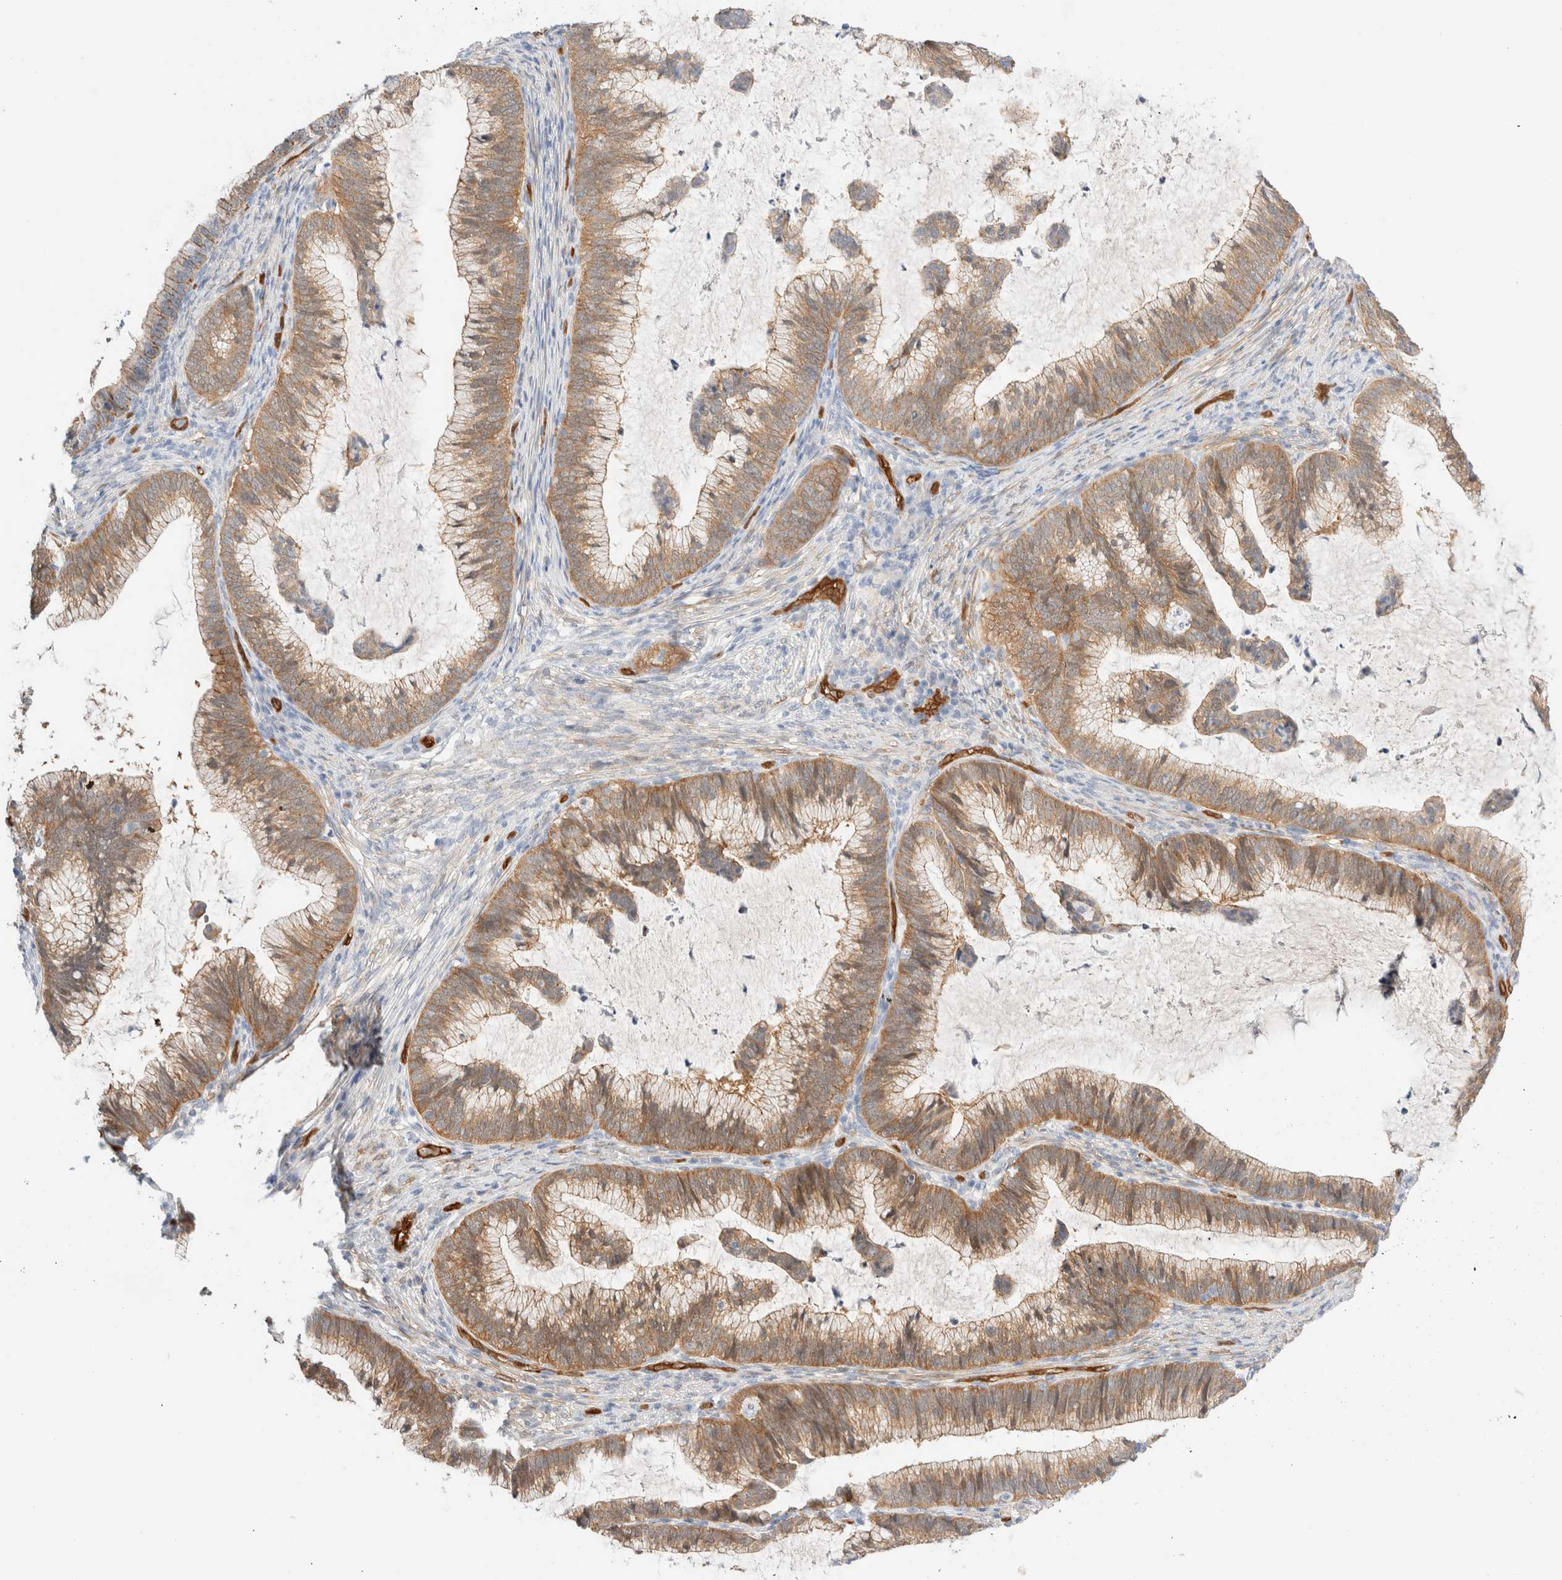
{"staining": {"intensity": "moderate", "quantity": ">75%", "location": "cytoplasmic/membranous"}, "tissue": "cervical cancer", "cell_type": "Tumor cells", "image_type": "cancer", "snomed": [{"axis": "morphology", "description": "Adenocarcinoma, NOS"}, {"axis": "topography", "description": "Cervix"}], "caption": "IHC of adenocarcinoma (cervical) displays medium levels of moderate cytoplasmic/membranous staining in about >75% of tumor cells. Using DAB (brown) and hematoxylin (blue) stains, captured at high magnification using brightfield microscopy.", "gene": "LMCD1", "patient": {"sex": "female", "age": 36}}